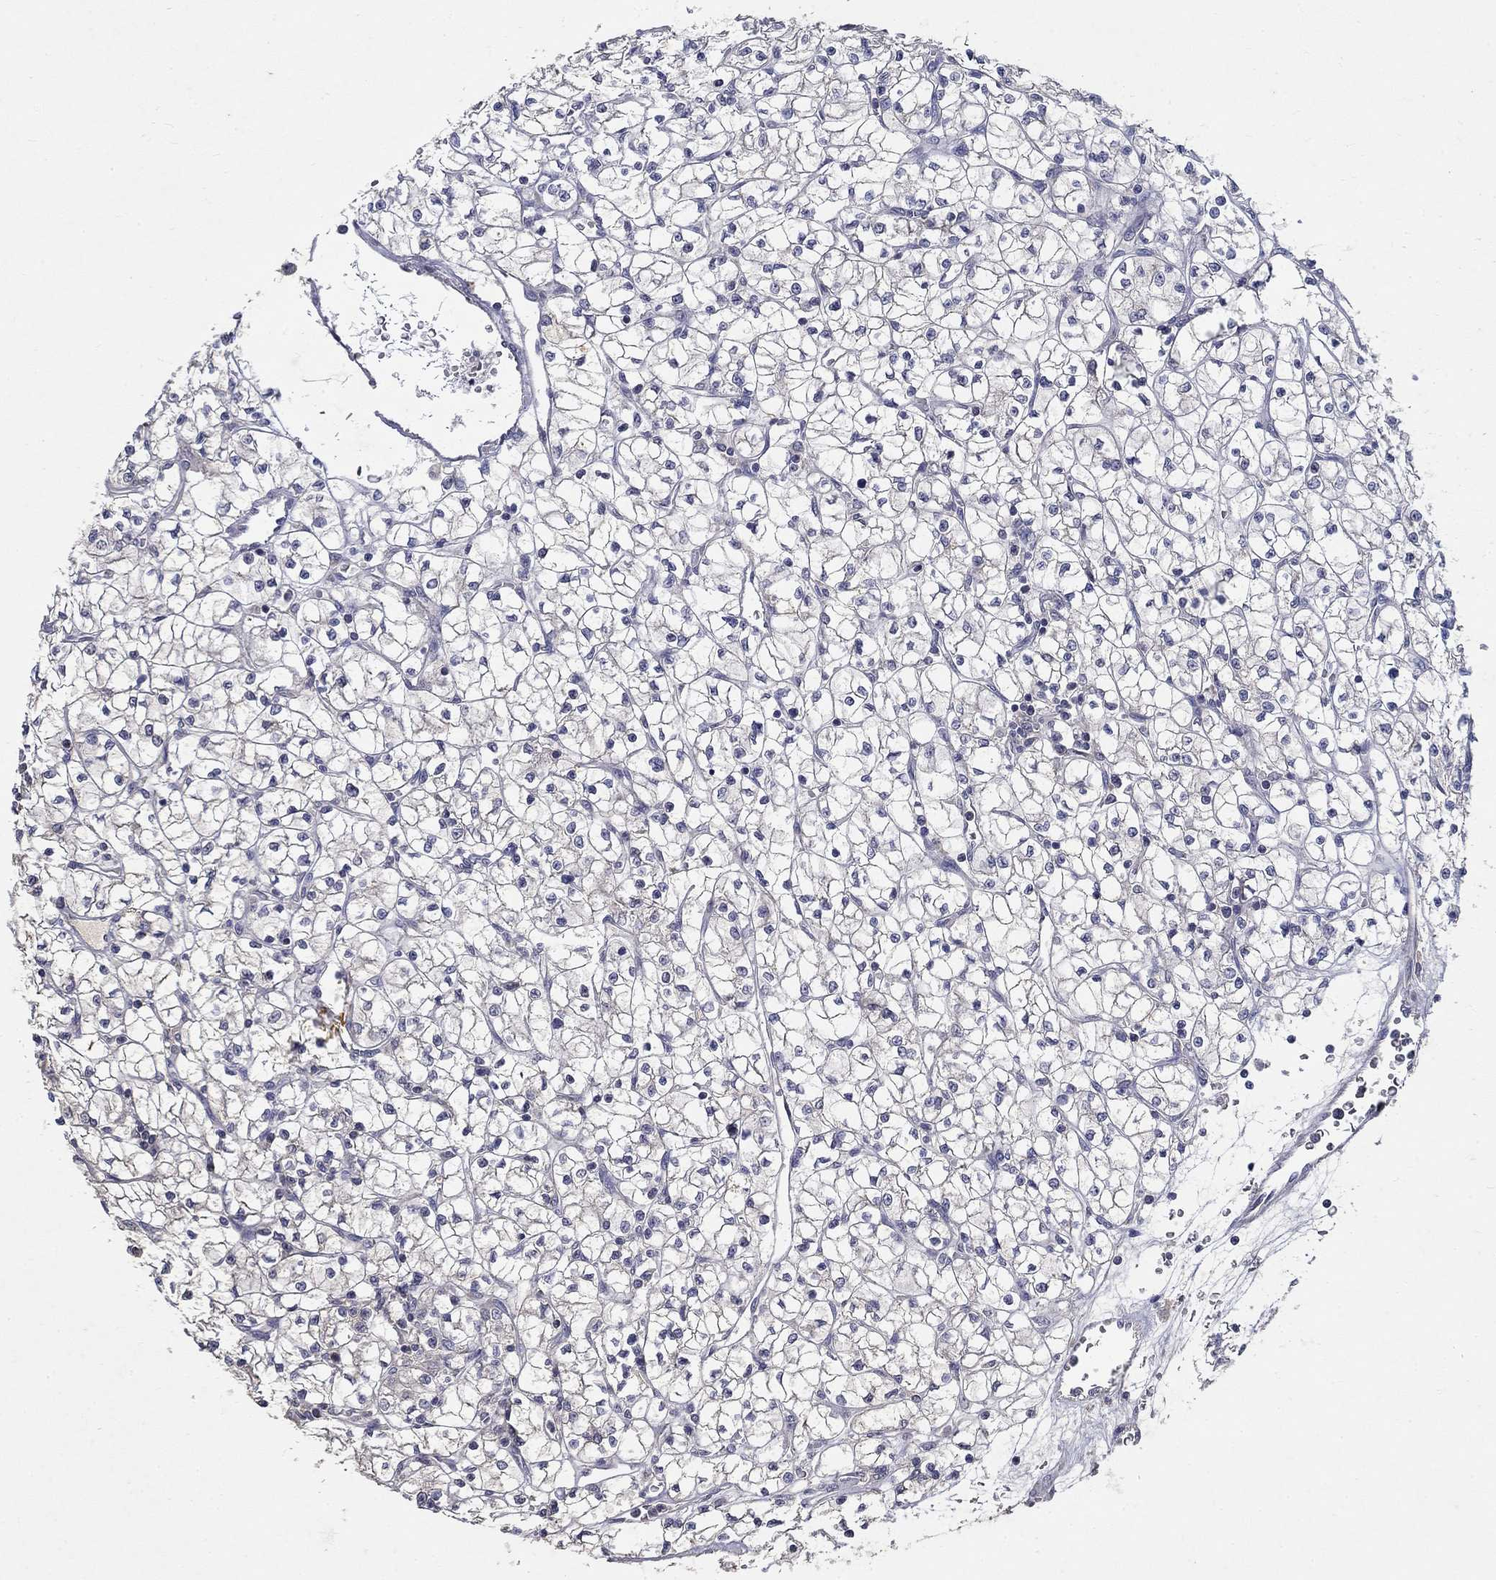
{"staining": {"intensity": "negative", "quantity": "none", "location": "none"}, "tissue": "renal cancer", "cell_type": "Tumor cells", "image_type": "cancer", "snomed": [{"axis": "morphology", "description": "Adenocarcinoma, NOS"}, {"axis": "topography", "description": "Kidney"}], "caption": "Immunohistochemistry (IHC) histopathology image of renal cancer (adenocarcinoma) stained for a protein (brown), which displays no positivity in tumor cells.", "gene": "PROZ", "patient": {"sex": "female", "age": 64}}